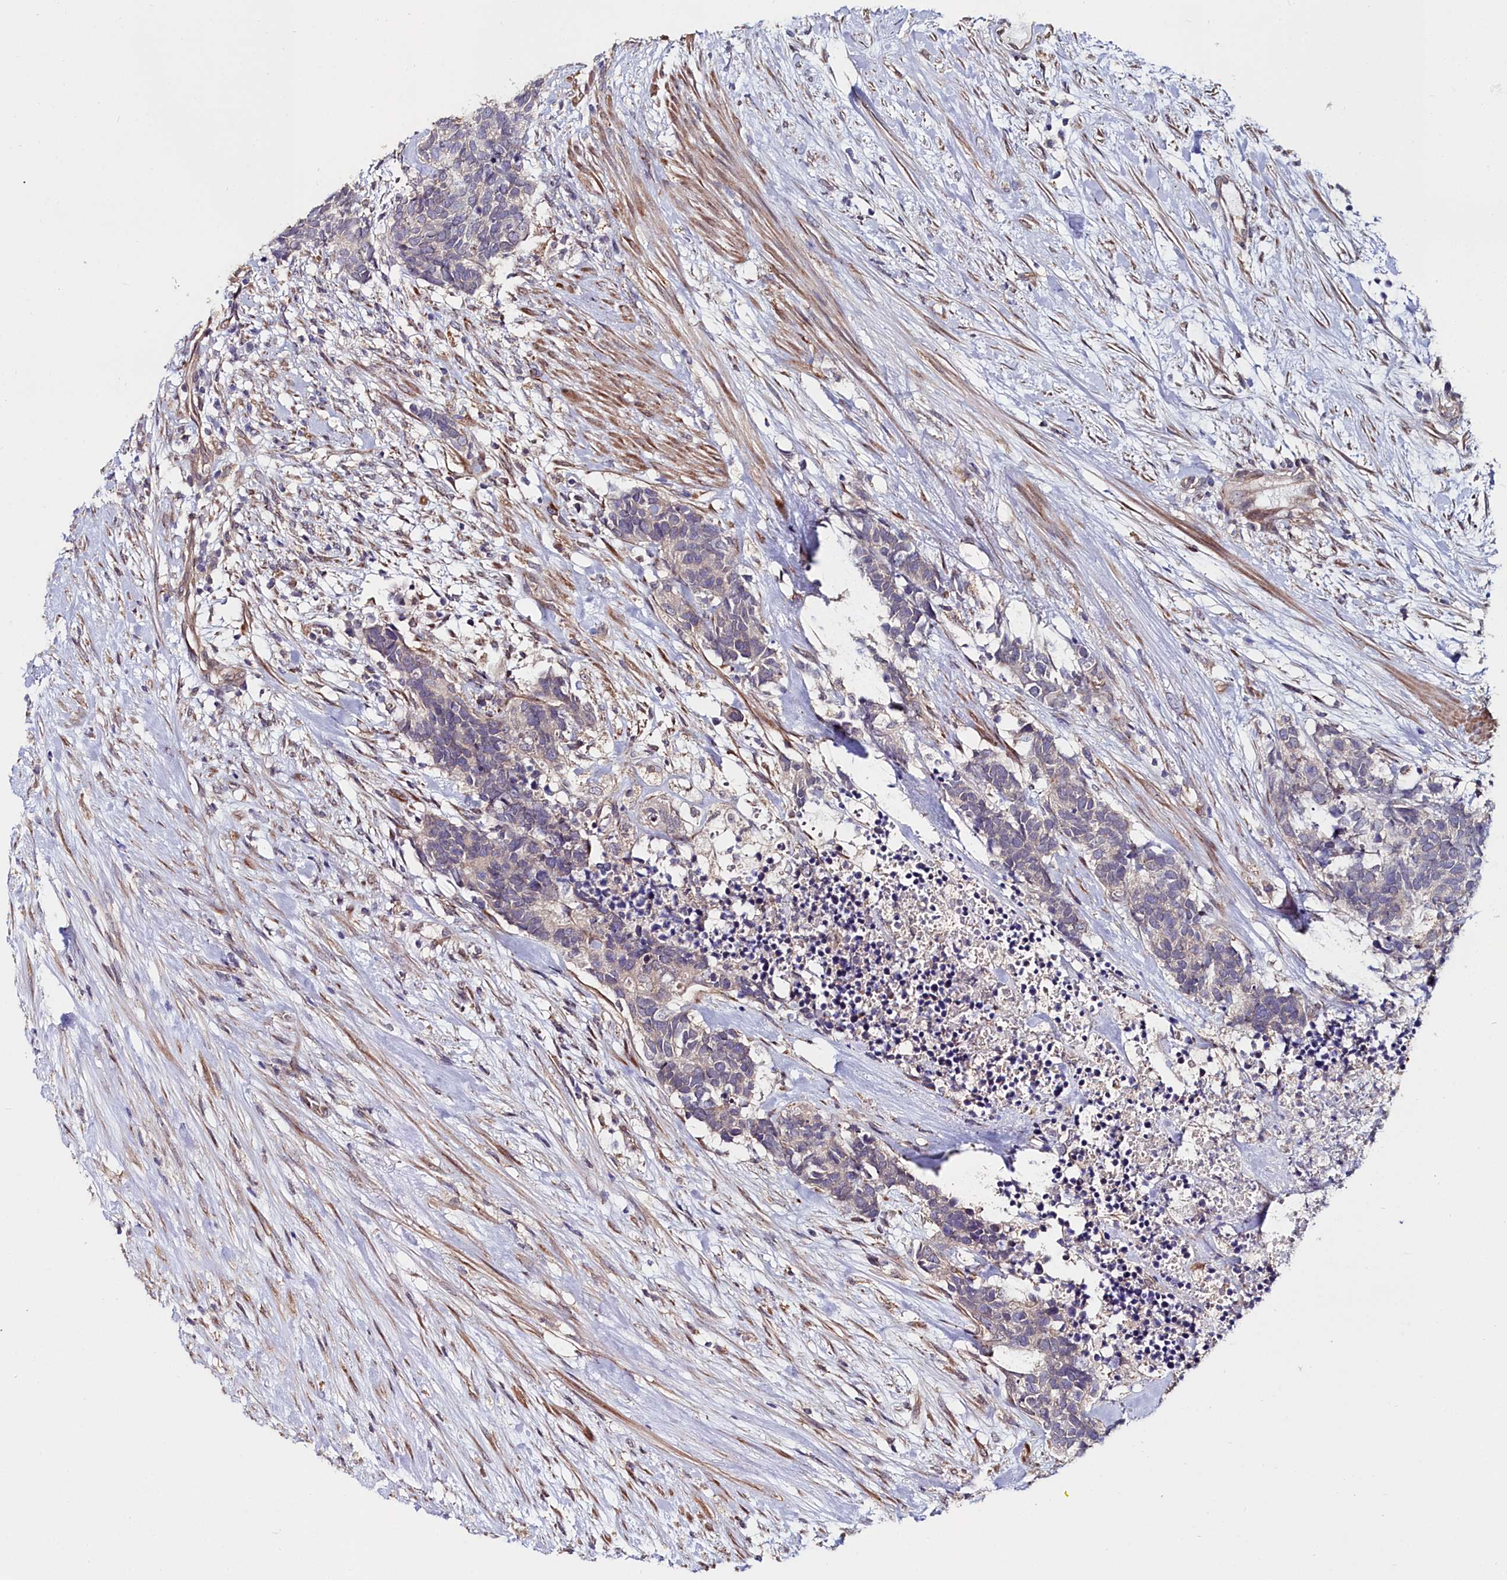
{"staining": {"intensity": "negative", "quantity": "none", "location": "none"}, "tissue": "carcinoid", "cell_type": "Tumor cells", "image_type": "cancer", "snomed": [{"axis": "morphology", "description": "Carcinoma, NOS"}, {"axis": "morphology", "description": "Carcinoid, malignant, NOS"}, {"axis": "topography", "description": "Prostate"}], "caption": "Immunohistochemistry (IHC) micrograph of neoplastic tissue: human carcinoid stained with DAB displays no significant protein positivity in tumor cells.", "gene": "C4orf19", "patient": {"sex": "male", "age": 57}}